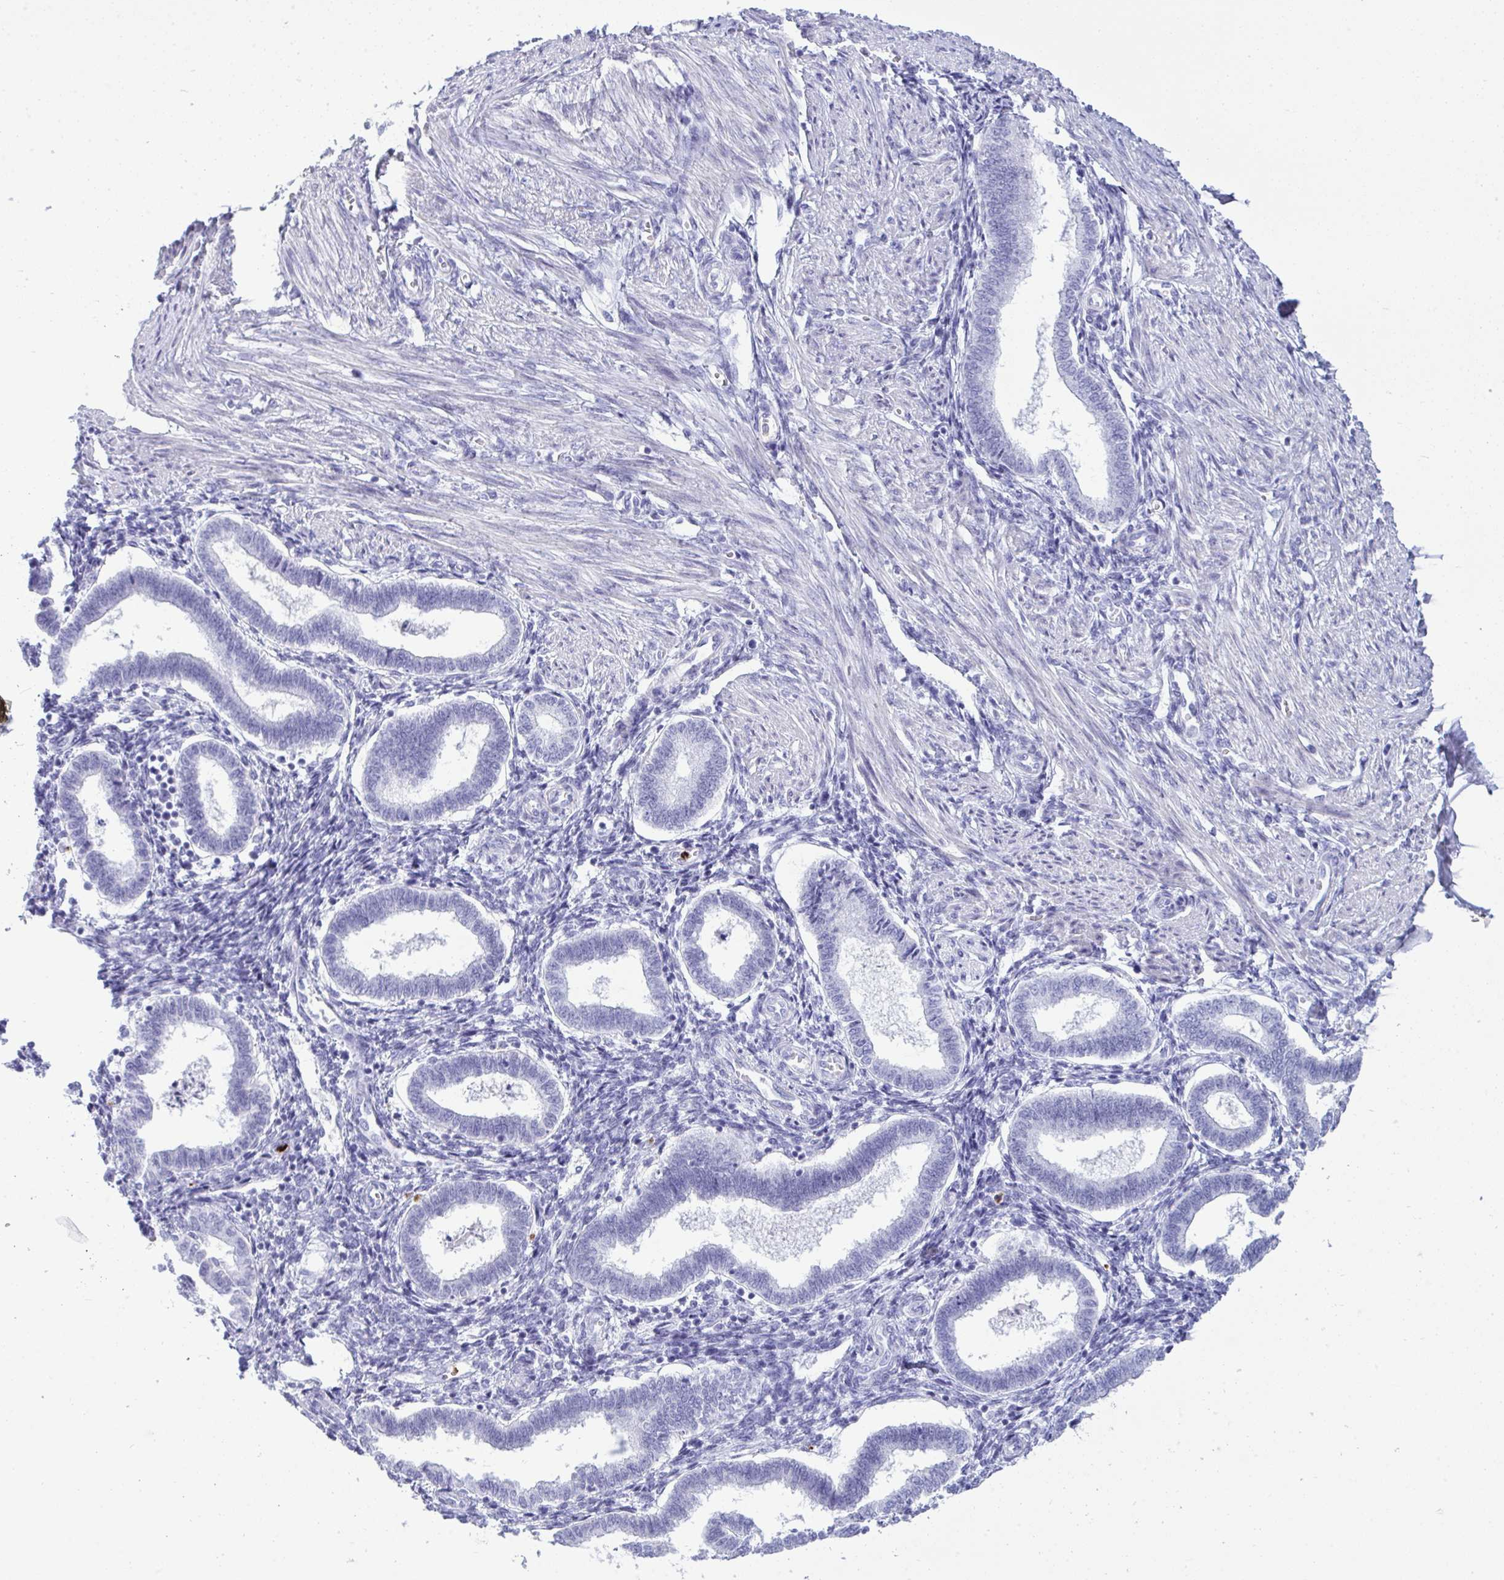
{"staining": {"intensity": "negative", "quantity": "none", "location": "none"}, "tissue": "endometrium", "cell_type": "Cells in endometrial stroma", "image_type": "normal", "snomed": [{"axis": "morphology", "description": "Normal tissue, NOS"}, {"axis": "topography", "description": "Endometrium"}], "caption": "Human endometrium stained for a protein using immunohistochemistry (IHC) shows no positivity in cells in endometrial stroma.", "gene": "ARHGAP42", "patient": {"sex": "female", "age": 24}}